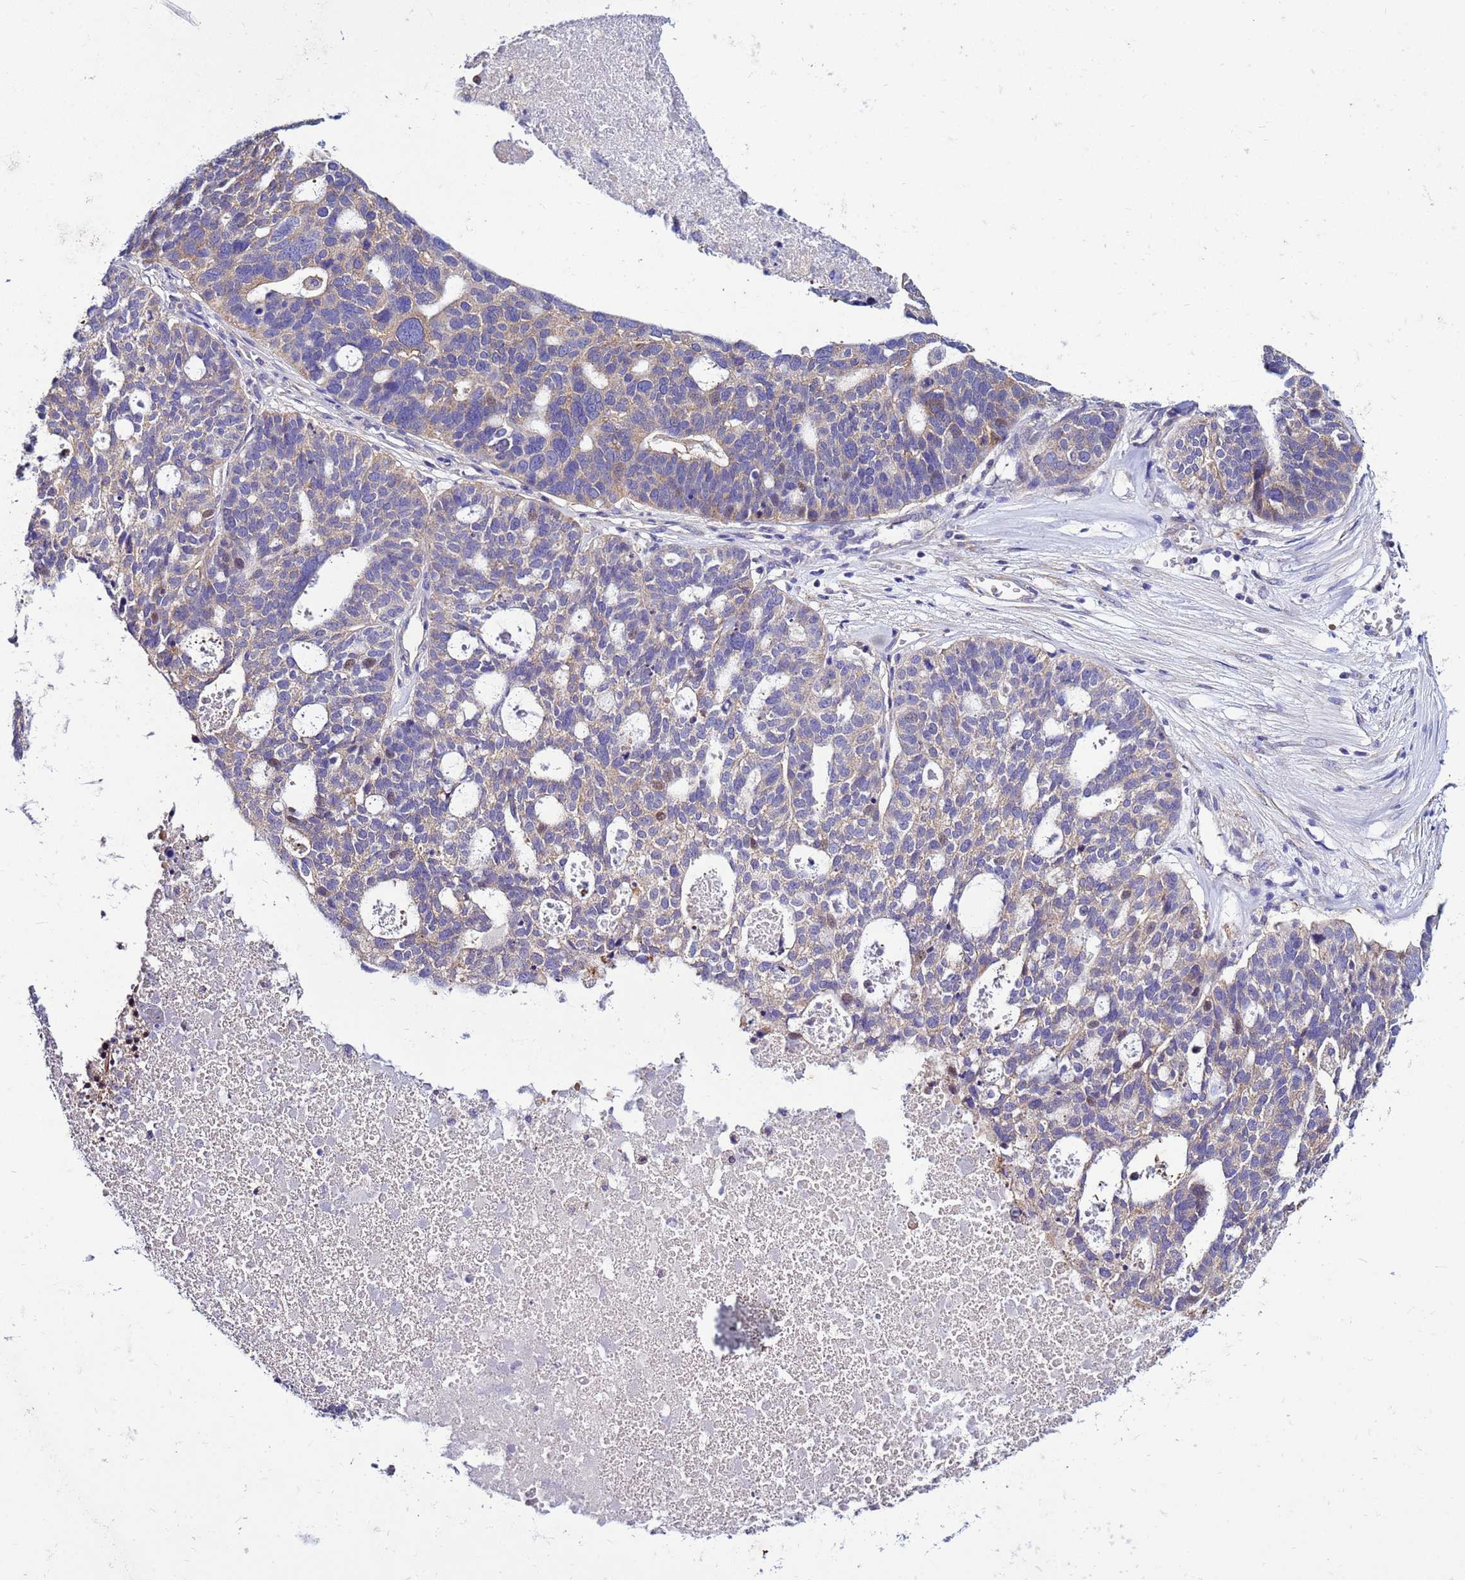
{"staining": {"intensity": "weak", "quantity": "25%-75%", "location": "cytoplasmic/membranous"}, "tissue": "ovarian cancer", "cell_type": "Tumor cells", "image_type": "cancer", "snomed": [{"axis": "morphology", "description": "Cystadenocarcinoma, serous, NOS"}, {"axis": "topography", "description": "Ovary"}], "caption": "The immunohistochemical stain labels weak cytoplasmic/membranous expression in tumor cells of ovarian serous cystadenocarcinoma tissue.", "gene": "PKD1", "patient": {"sex": "female", "age": 59}}